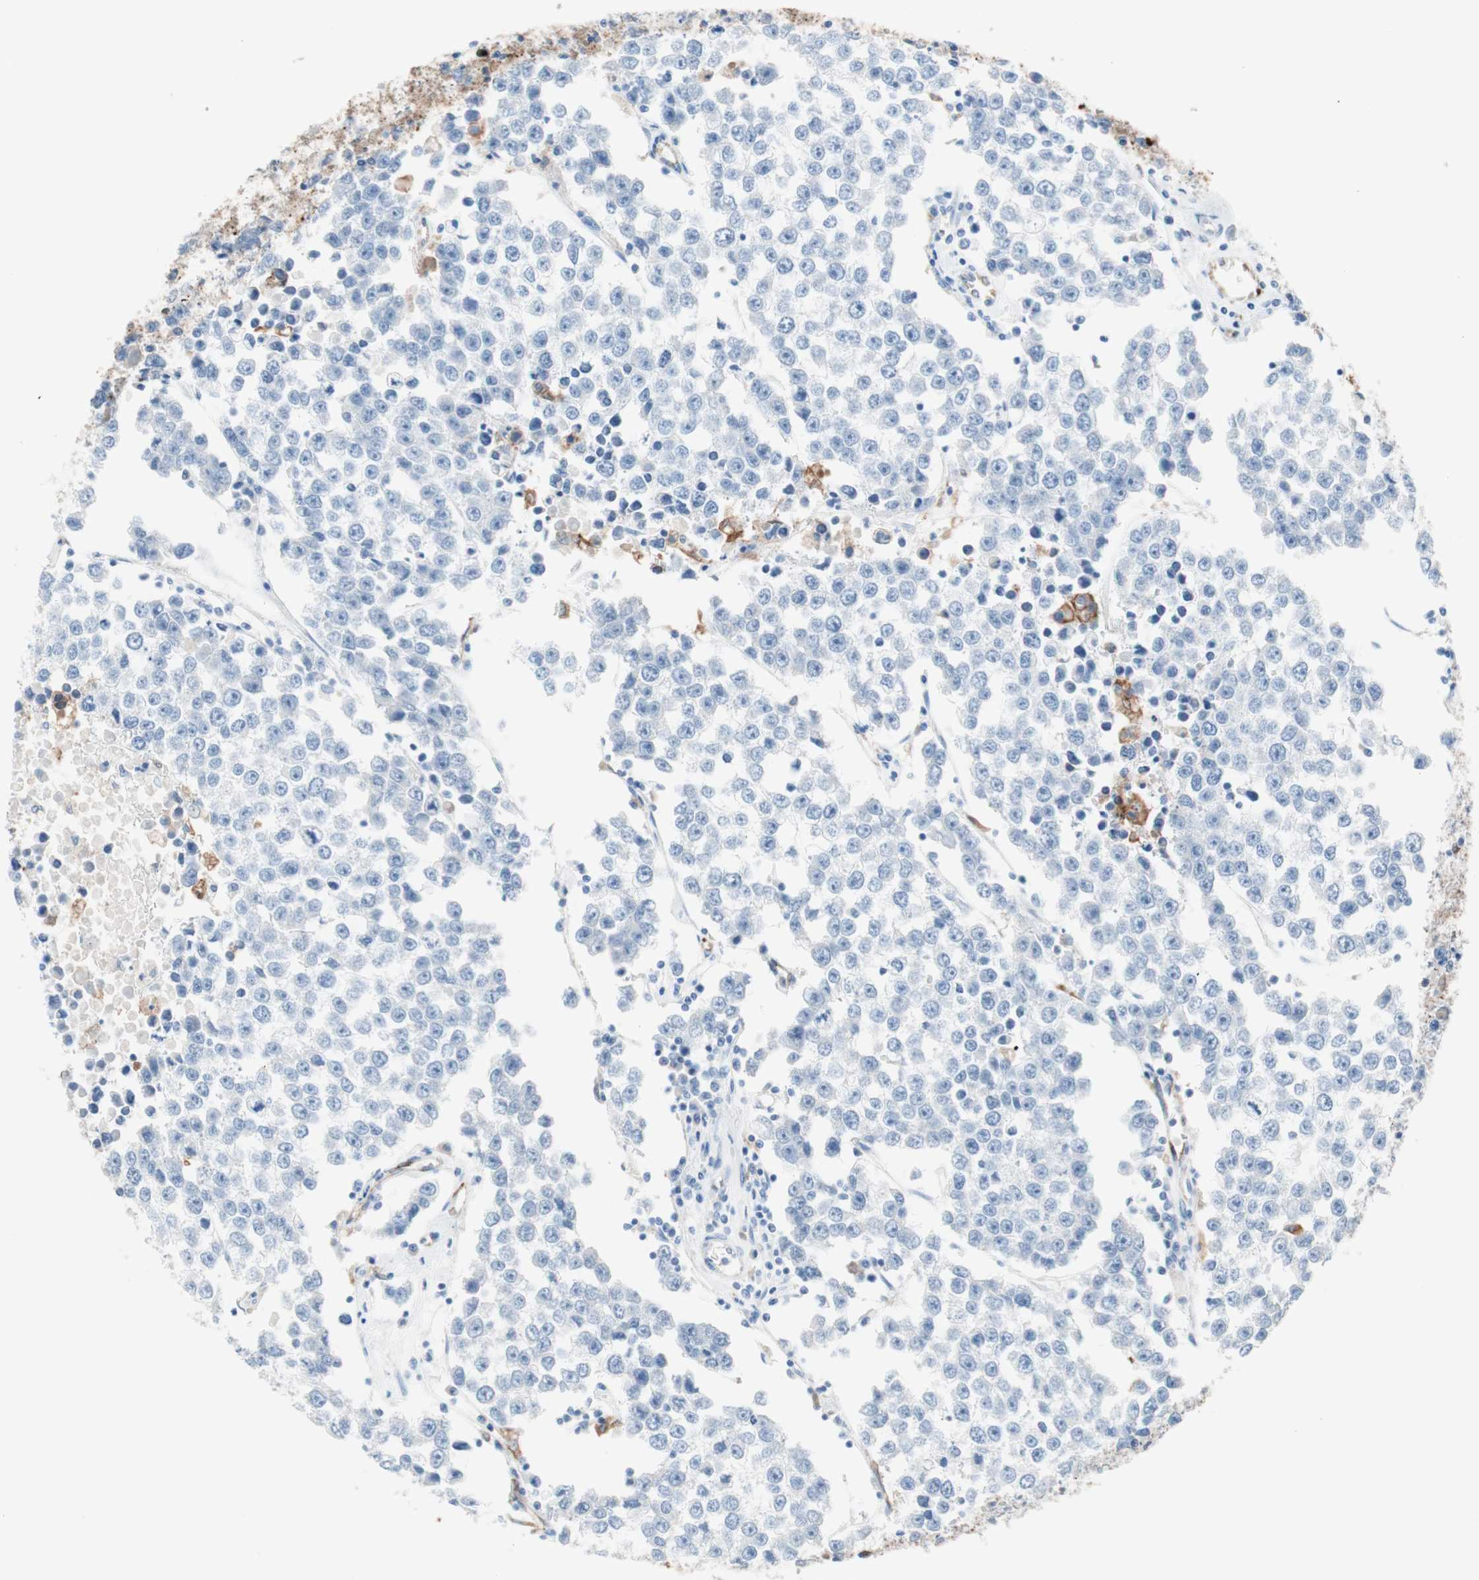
{"staining": {"intensity": "negative", "quantity": "none", "location": "none"}, "tissue": "testis cancer", "cell_type": "Tumor cells", "image_type": "cancer", "snomed": [{"axis": "morphology", "description": "Seminoma, NOS"}, {"axis": "morphology", "description": "Carcinoma, Embryonal, NOS"}, {"axis": "topography", "description": "Testis"}], "caption": "Immunohistochemistry (IHC) micrograph of neoplastic tissue: human testis cancer stained with DAB (3,3'-diaminobenzidine) exhibits no significant protein staining in tumor cells.", "gene": "GLUL", "patient": {"sex": "male", "age": 52}}